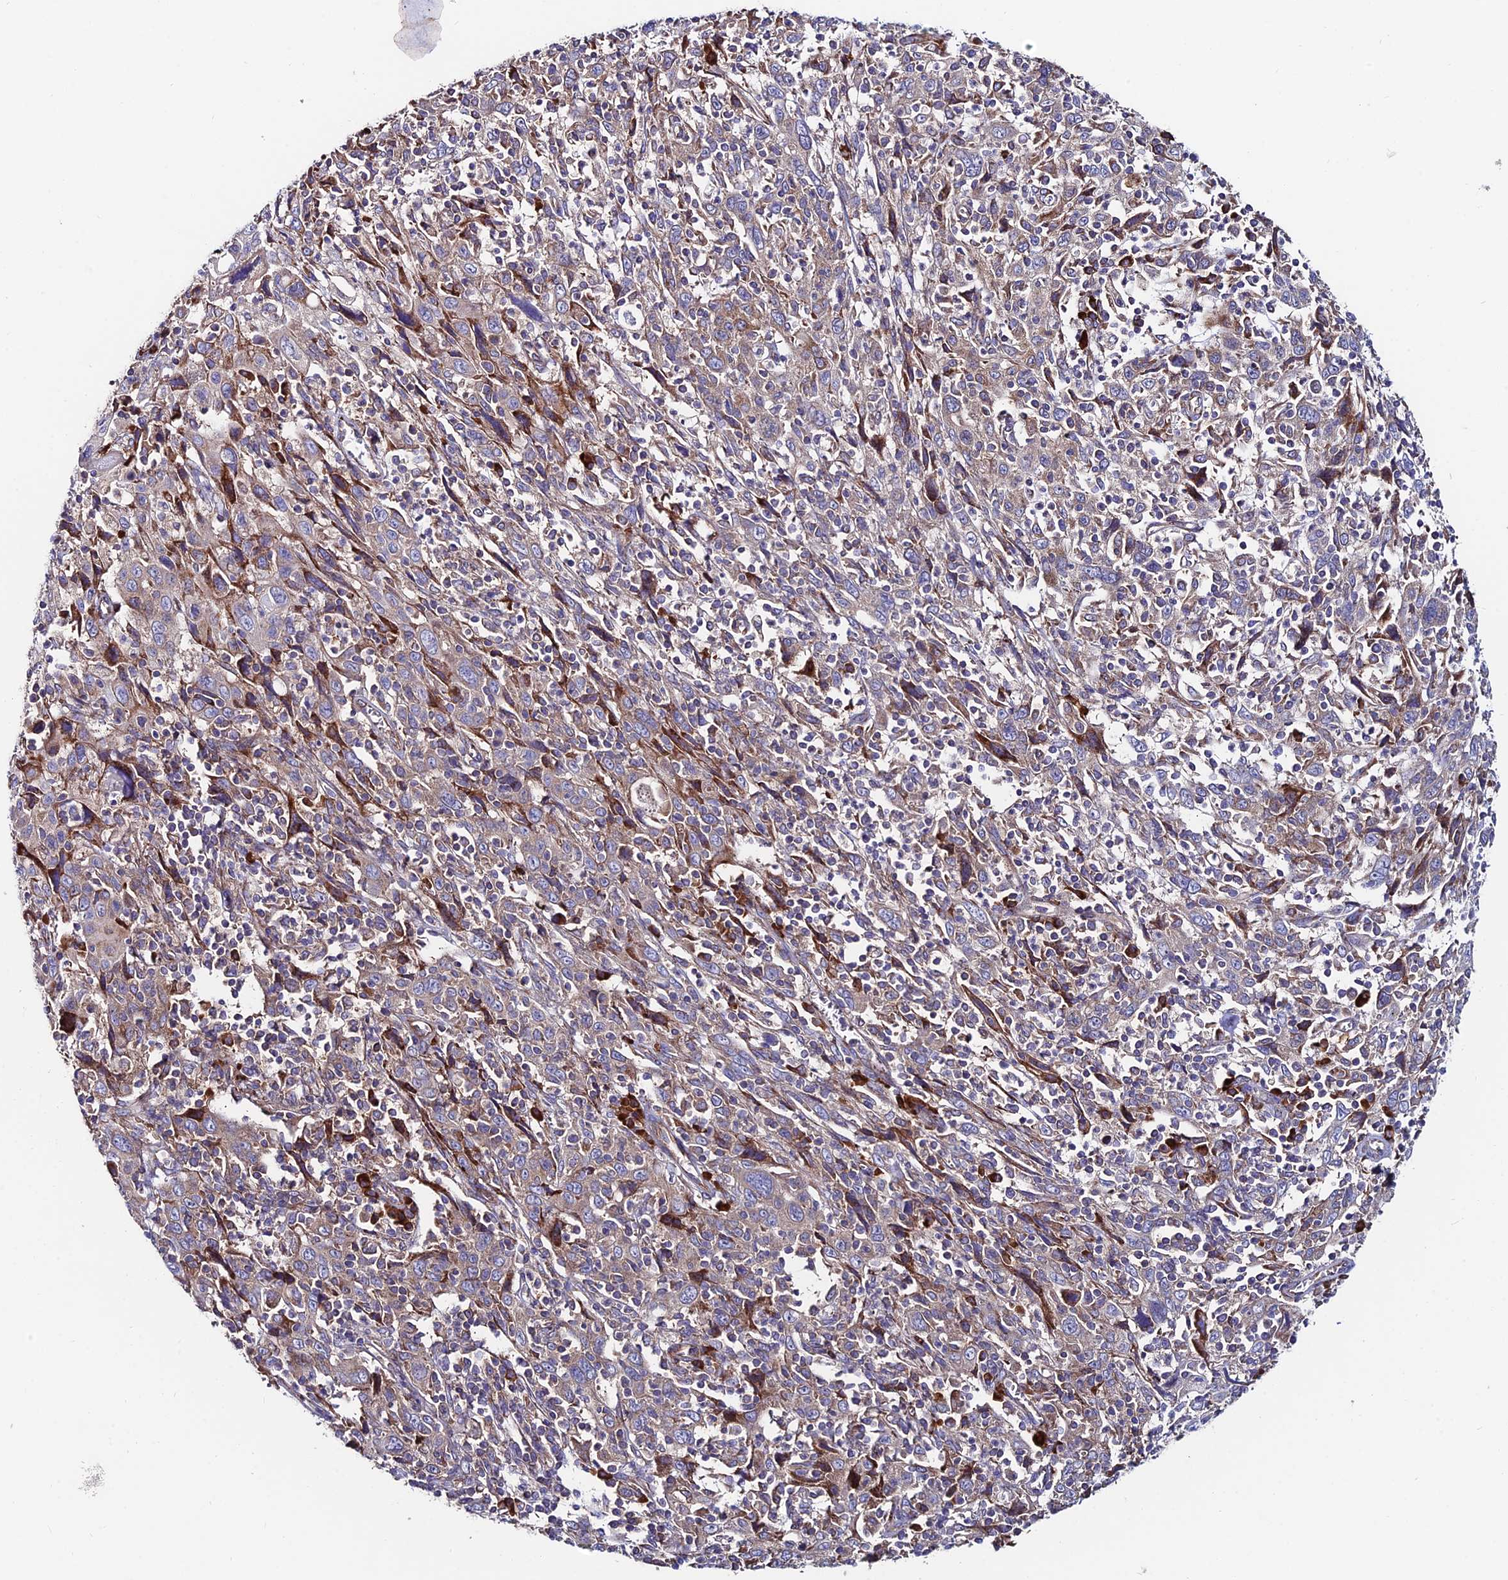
{"staining": {"intensity": "moderate", "quantity": "<25%", "location": "cytoplasmic/membranous"}, "tissue": "cervical cancer", "cell_type": "Tumor cells", "image_type": "cancer", "snomed": [{"axis": "morphology", "description": "Squamous cell carcinoma, NOS"}, {"axis": "topography", "description": "Cervix"}], "caption": "Protein expression analysis of cervical cancer (squamous cell carcinoma) demonstrates moderate cytoplasmic/membranous staining in approximately <25% of tumor cells.", "gene": "EIF3K", "patient": {"sex": "female", "age": 46}}